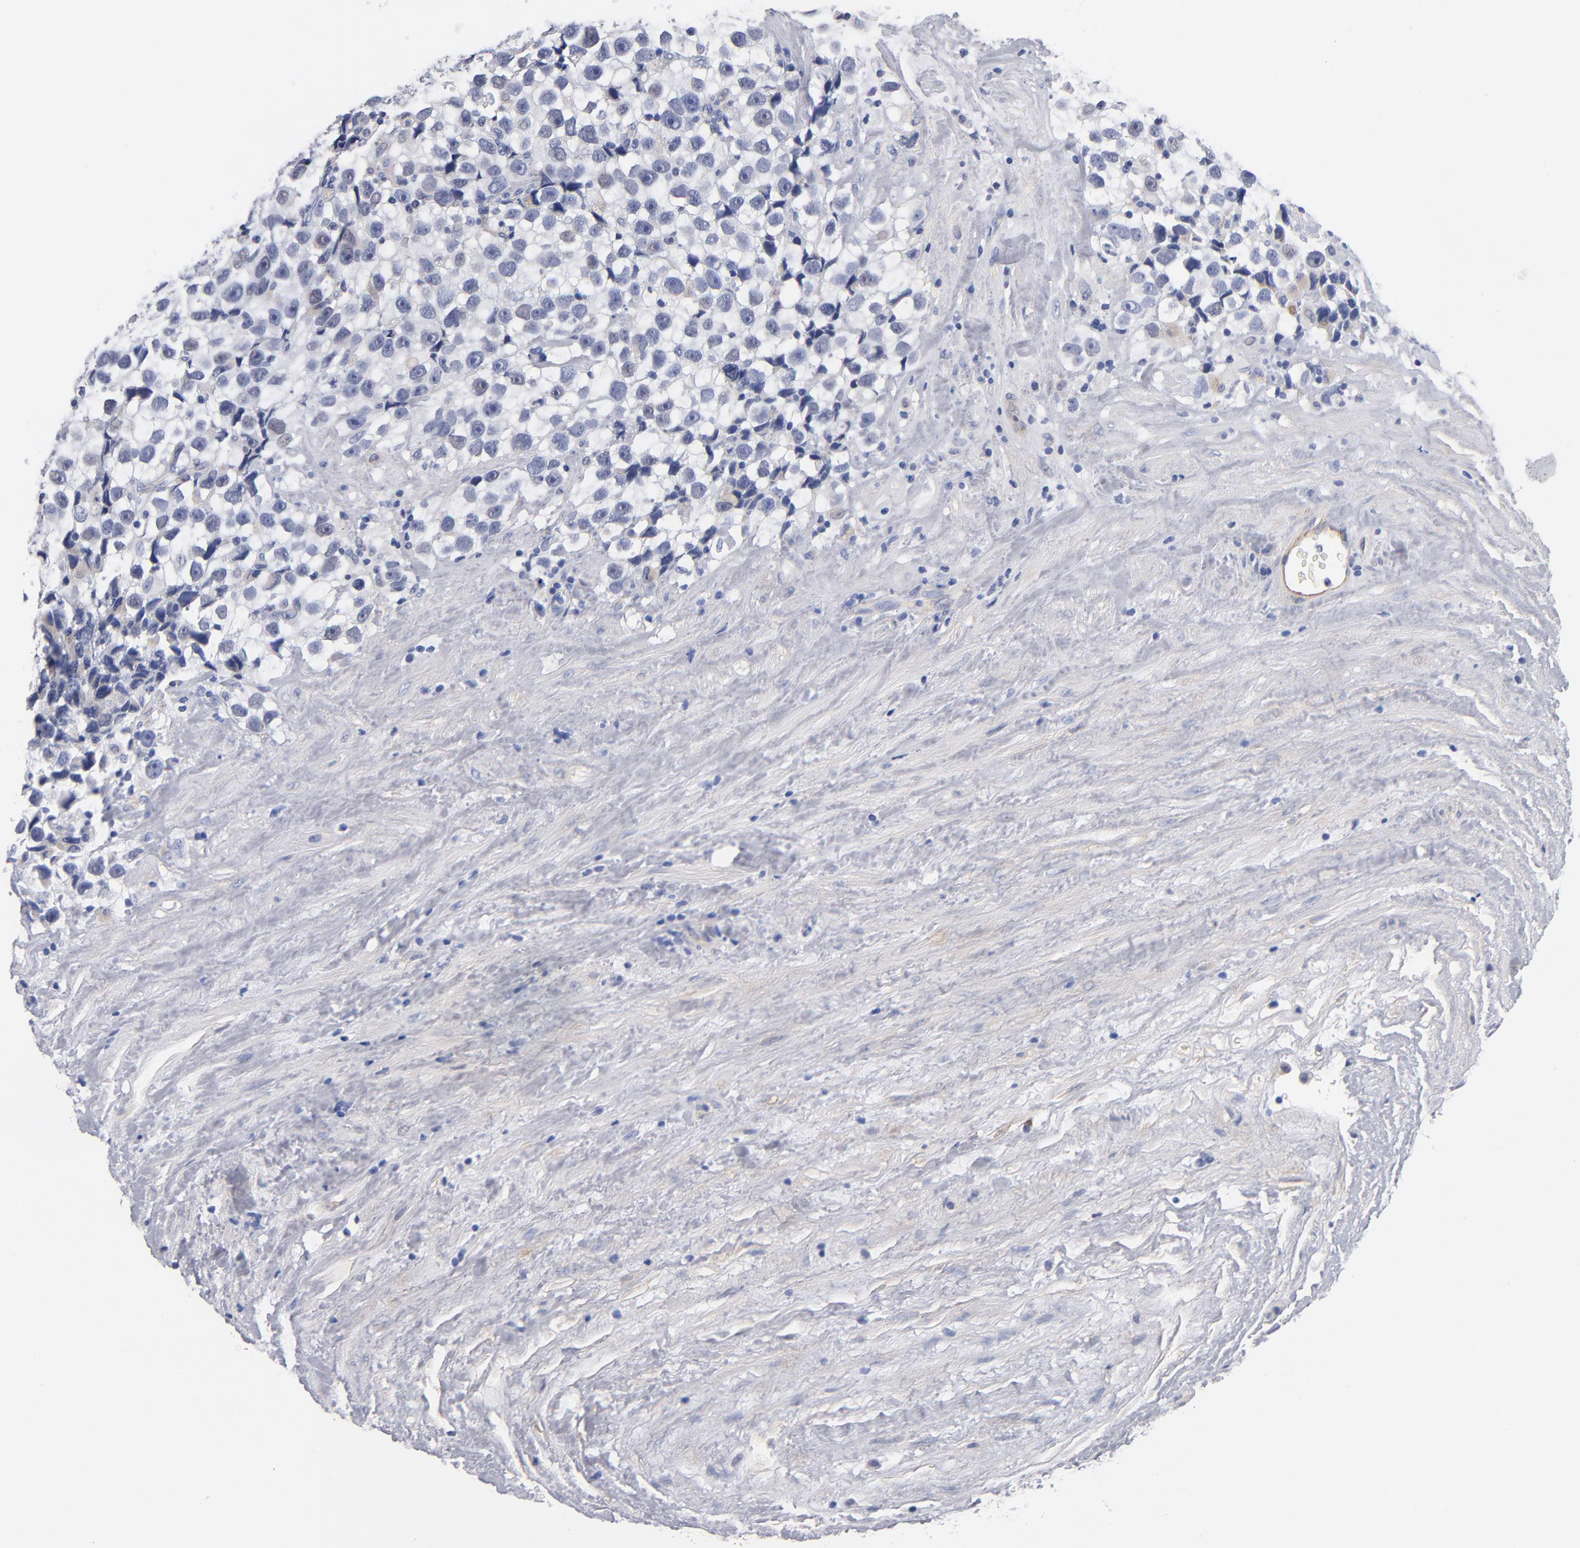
{"staining": {"intensity": "negative", "quantity": "none", "location": "none"}, "tissue": "testis cancer", "cell_type": "Tumor cells", "image_type": "cancer", "snomed": [{"axis": "morphology", "description": "Seminoma, NOS"}, {"axis": "topography", "description": "Testis"}], "caption": "Protein analysis of testis cancer displays no significant expression in tumor cells.", "gene": "PLSCR4", "patient": {"sex": "male", "age": 43}}